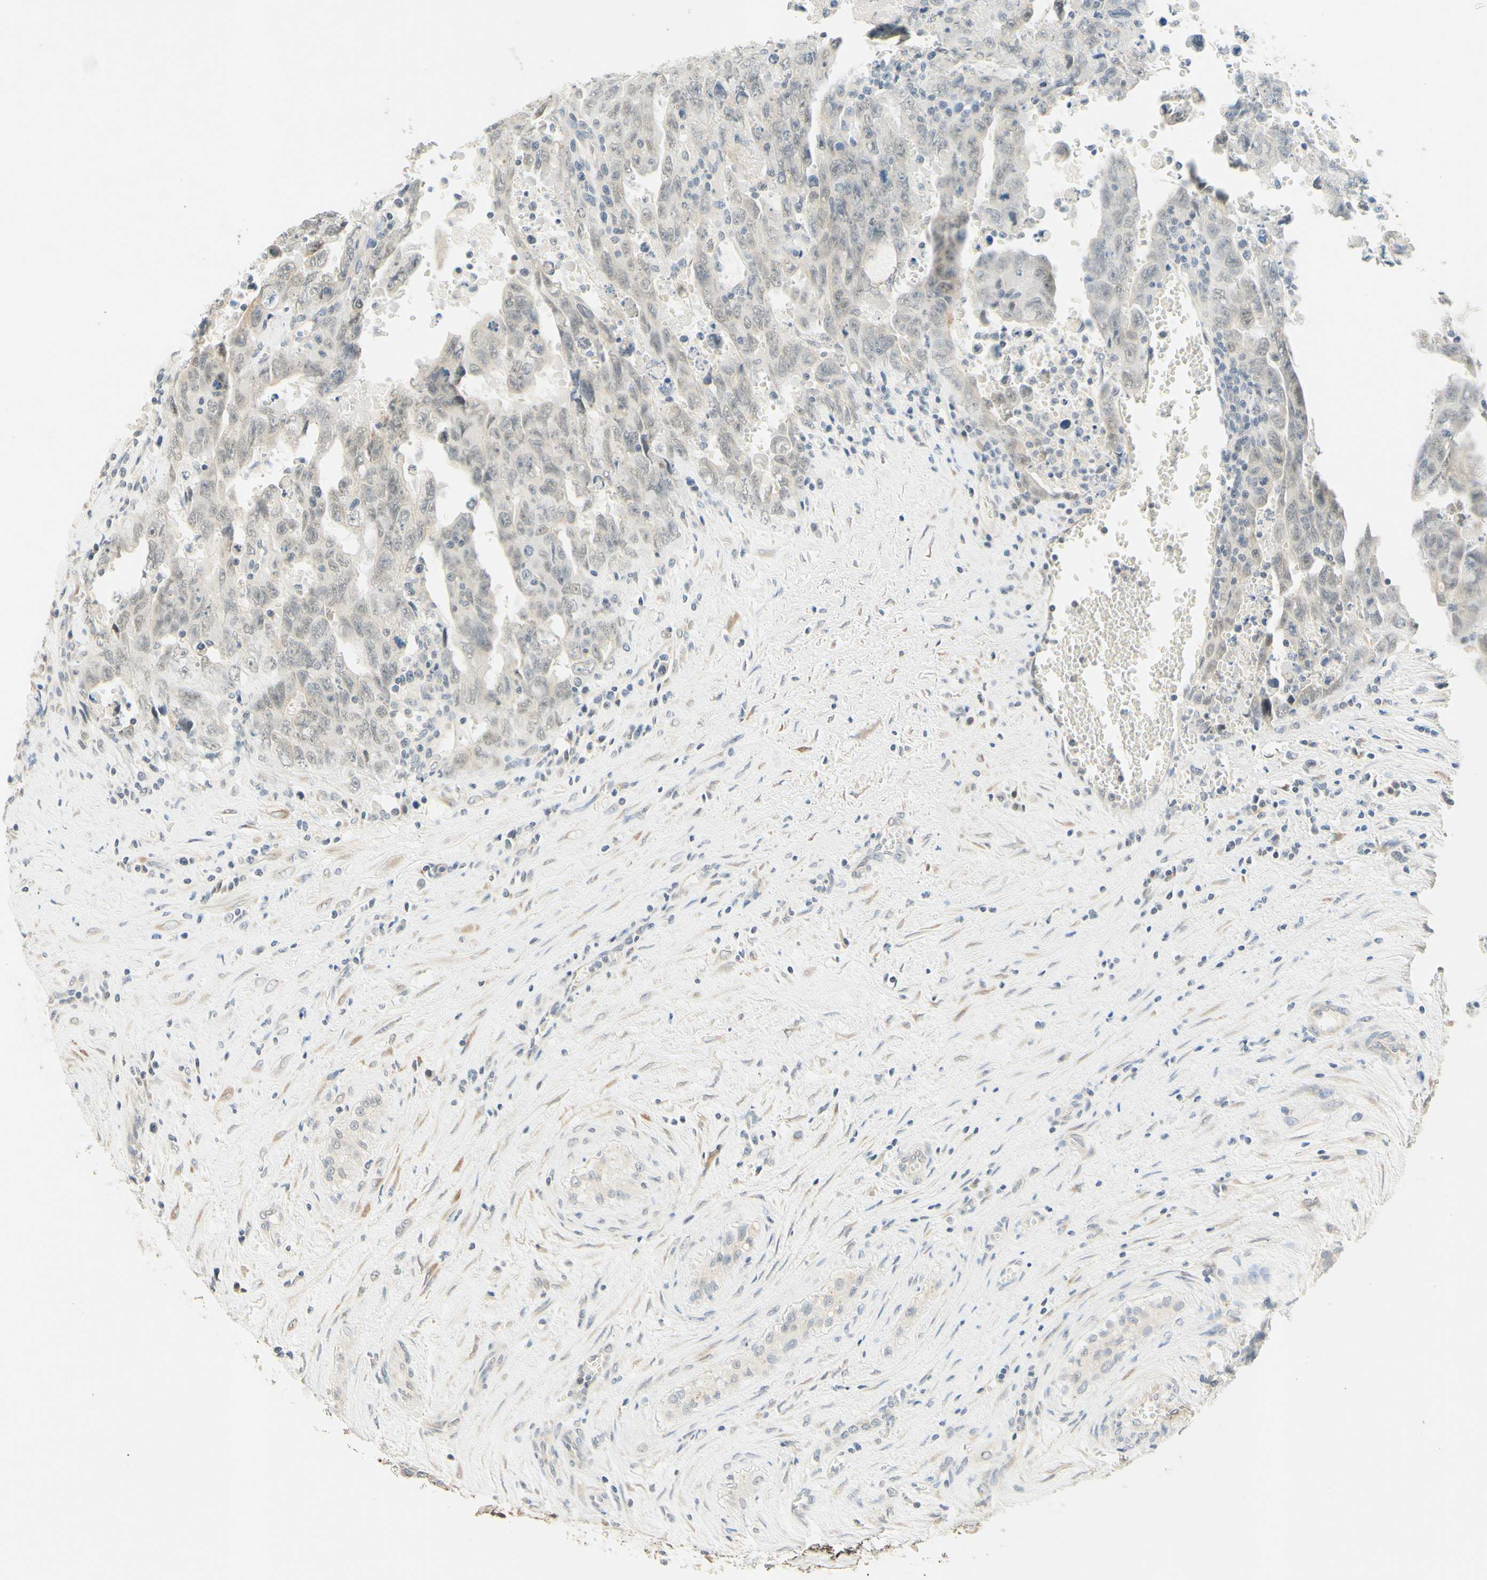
{"staining": {"intensity": "negative", "quantity": "none", "location": "none"}, "tissue": "testis cancer", "cell_type": "Tumor cells", "image_type": "cancer", "snomed": [{"axis": "morphology", "description": "Carcinoma, Embryonal, NOS"}, {"axis": "topography", "description": "Testis"}], "caption": "Testis embryonal carcinoma was stained to show a protein in brown. There is no significant positivity in tumor cells.", "gene": "MAG", "patient": {"sex": "male", "age": 28}}